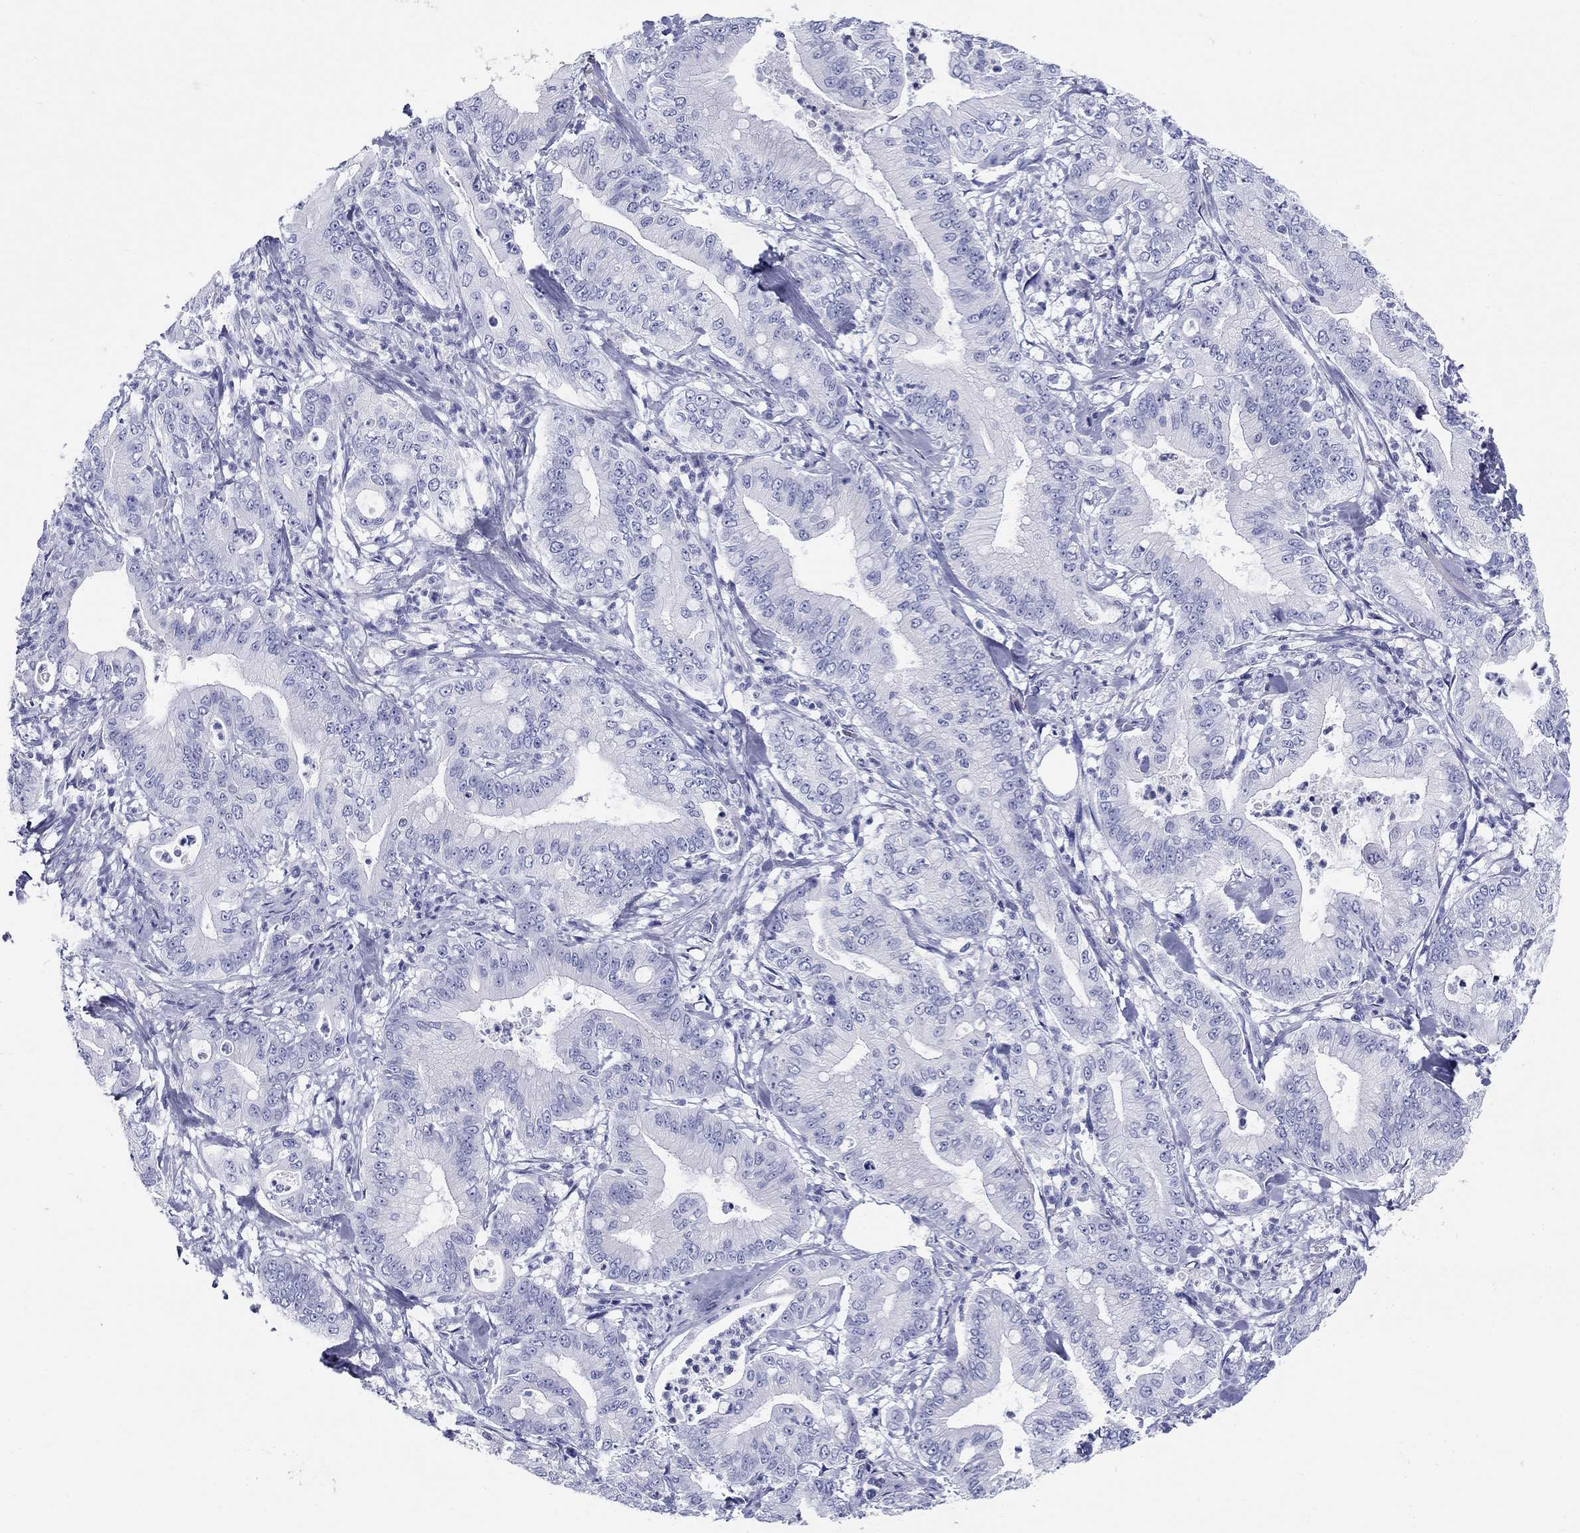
{"staining": {"intensity": "negative", "quantity": "none", "location": "none"}, "tissue": "pancreatic cancer", "cell_type": "Tumor cells", "image_type": "cancer", "snomed": [{"axis": "morphology", "description": "Adenocarcinoma, NOS"}, {"axis": "topography", "description": "Pancreas"}], "caption": "Tumor cells are negative for protein expression in human adenocarcinoma (pancreatic). (Brightfield microscopy of DAB IHC at high magnification).", "gene": "LAMP5", "patient": {"sex": "male", "age": 71}}